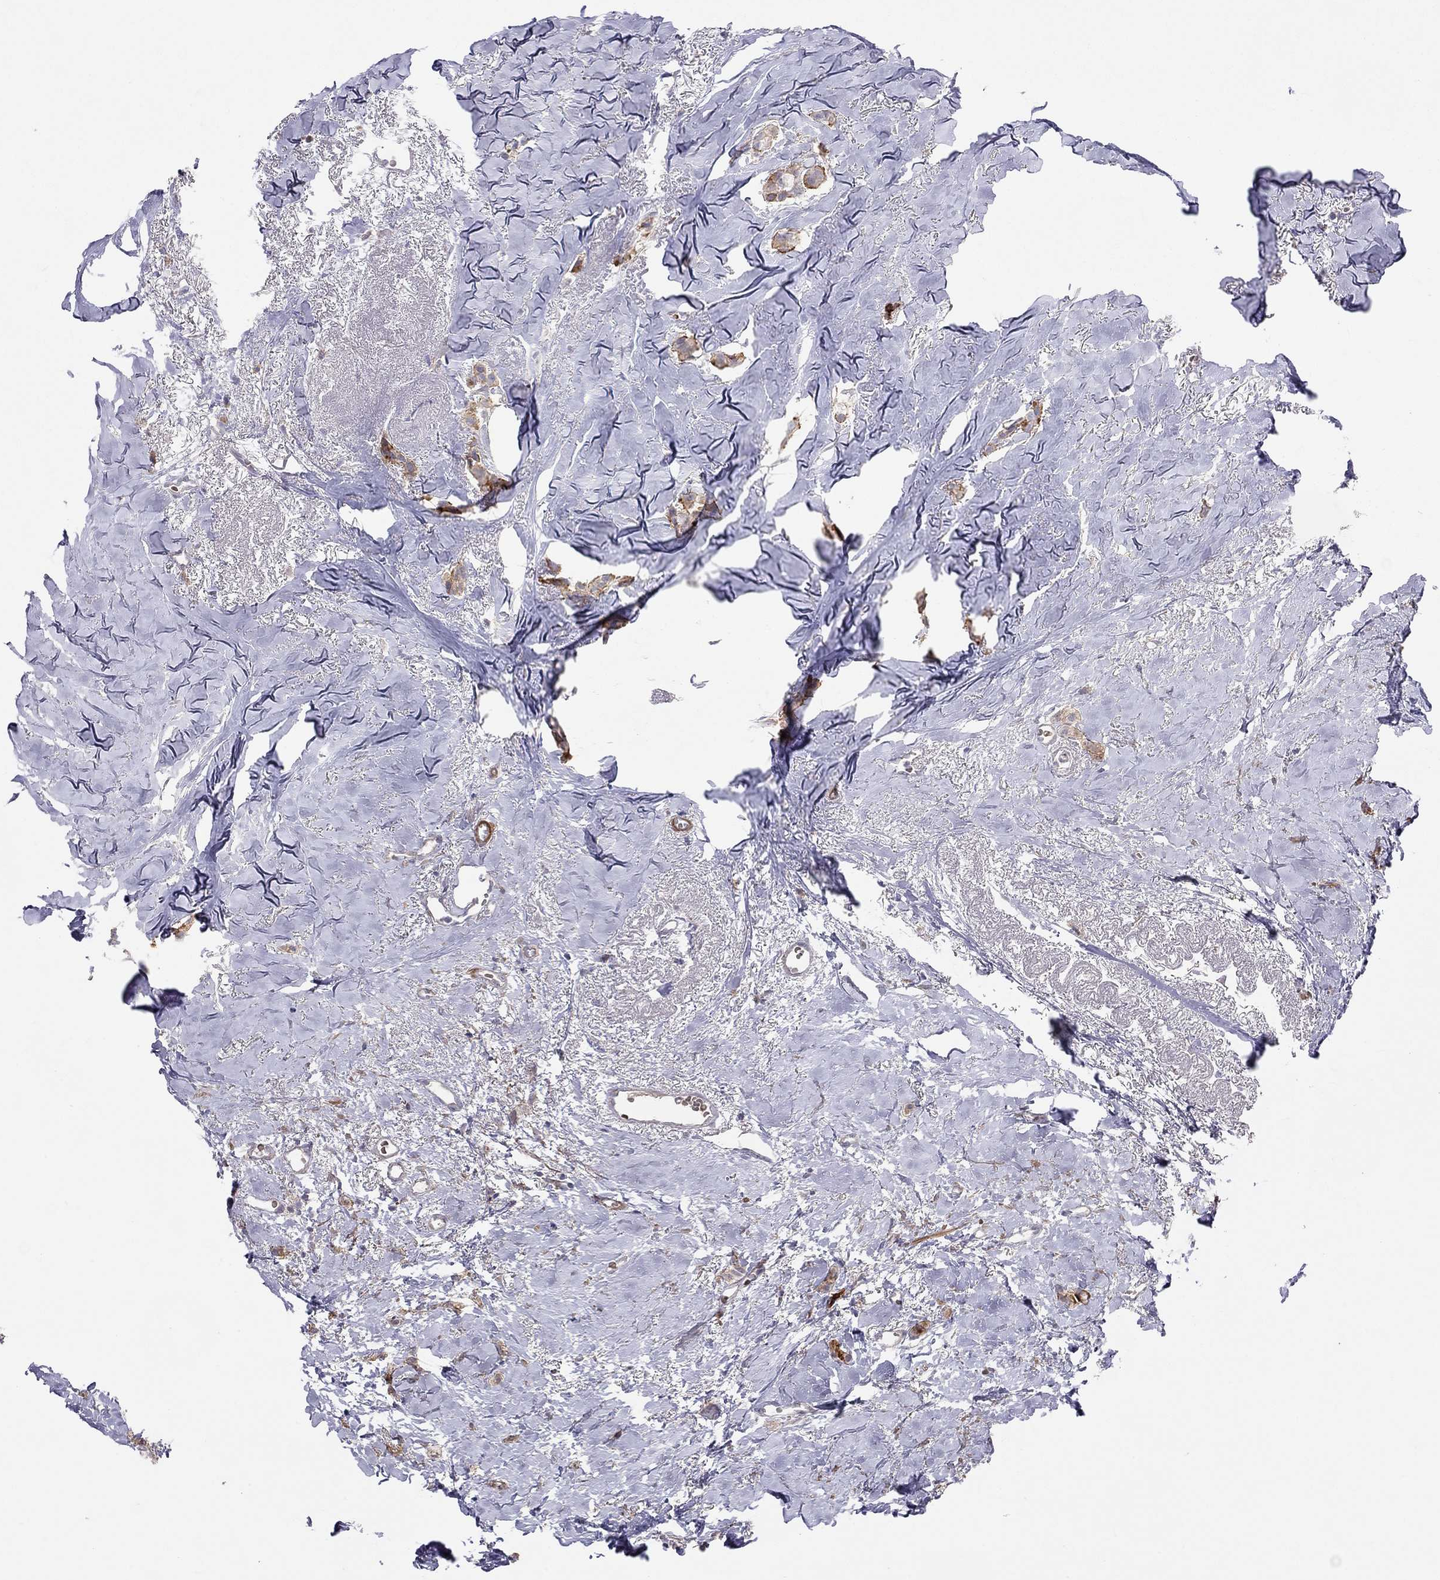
{"staining": {"intensity": "strong", "quantity": "25%-75%", "location": "cytoplasmic/membranous"}, "tissue": "breast cancer", "cell_type": "Tumor cells", "image_type": "cancer", "snomed": [{"axis": "morphology", "description": "Duct carcinoma"}, {"axis": "topography", "description": "Breast"}], "caption": "Protein staining of infiltrating ductal carcinoma (breast) tissue demonstrates strong cytoplasmic/membranous staining in about 25%-75% of tumor cells.", "gene": "SYTL2", "patient": {"sex": "female", "age": 85}}